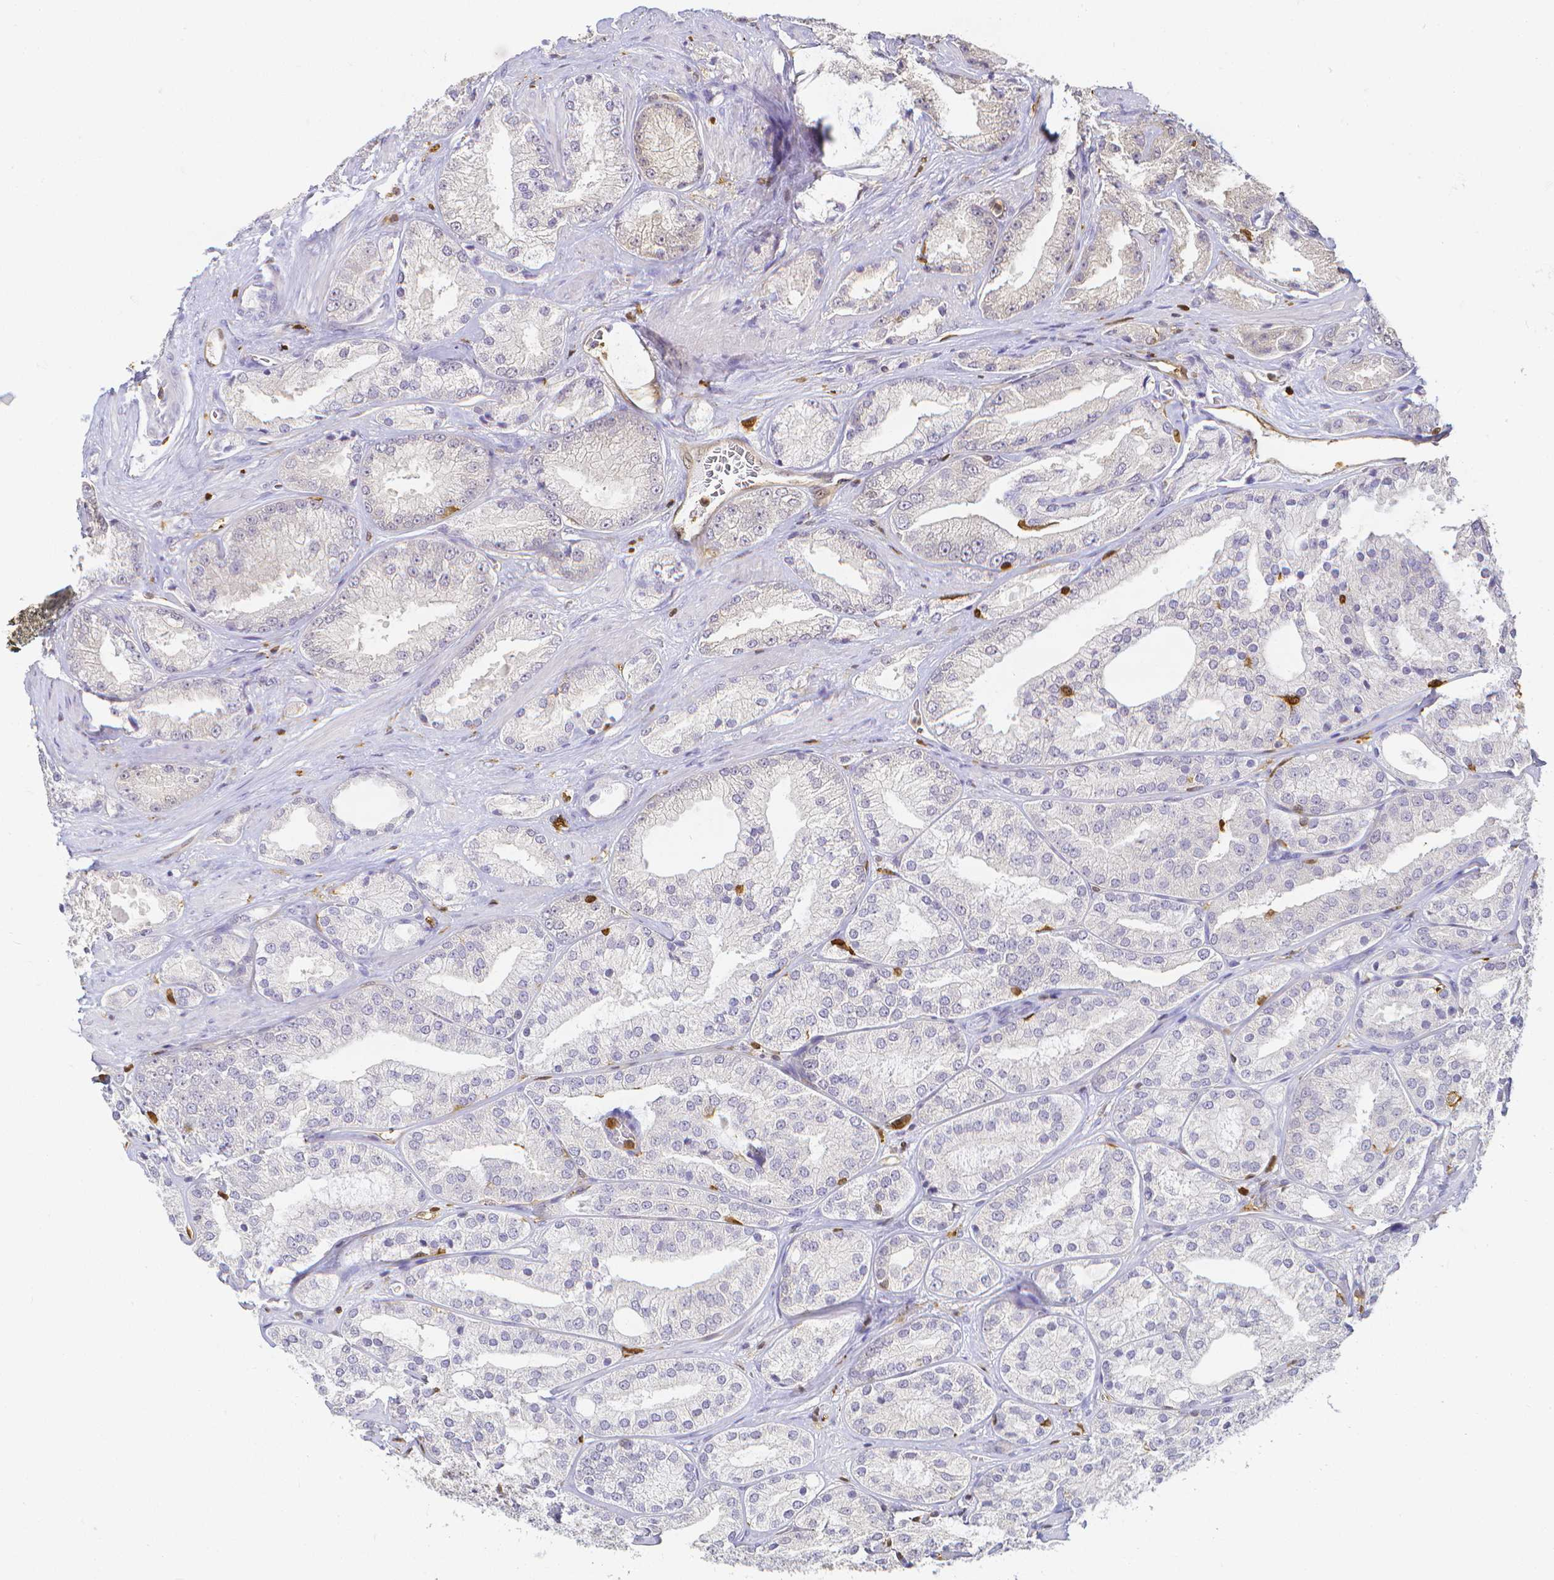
{"staining": {"intensity": "negative", "quantity": "none", "location": "none"}, "tissue": "prostate cancer", "cell_type": "Tumor cells", "image_type": "cancer", "snomed": [{"axis": "morphology", "description": "Adenocarcinoma, High grade"}, {"axis": "topography", "description": "Prostate"}], "caption": "This micrograph is of prostate cancer stained with immunohistochemistry (IHC) to label a protein in brown with the nuclei are counter-stained blue. There is no expression in tumor cells.", "gene": "COTL1", "patient": {"sex": "male", "age": 68}}